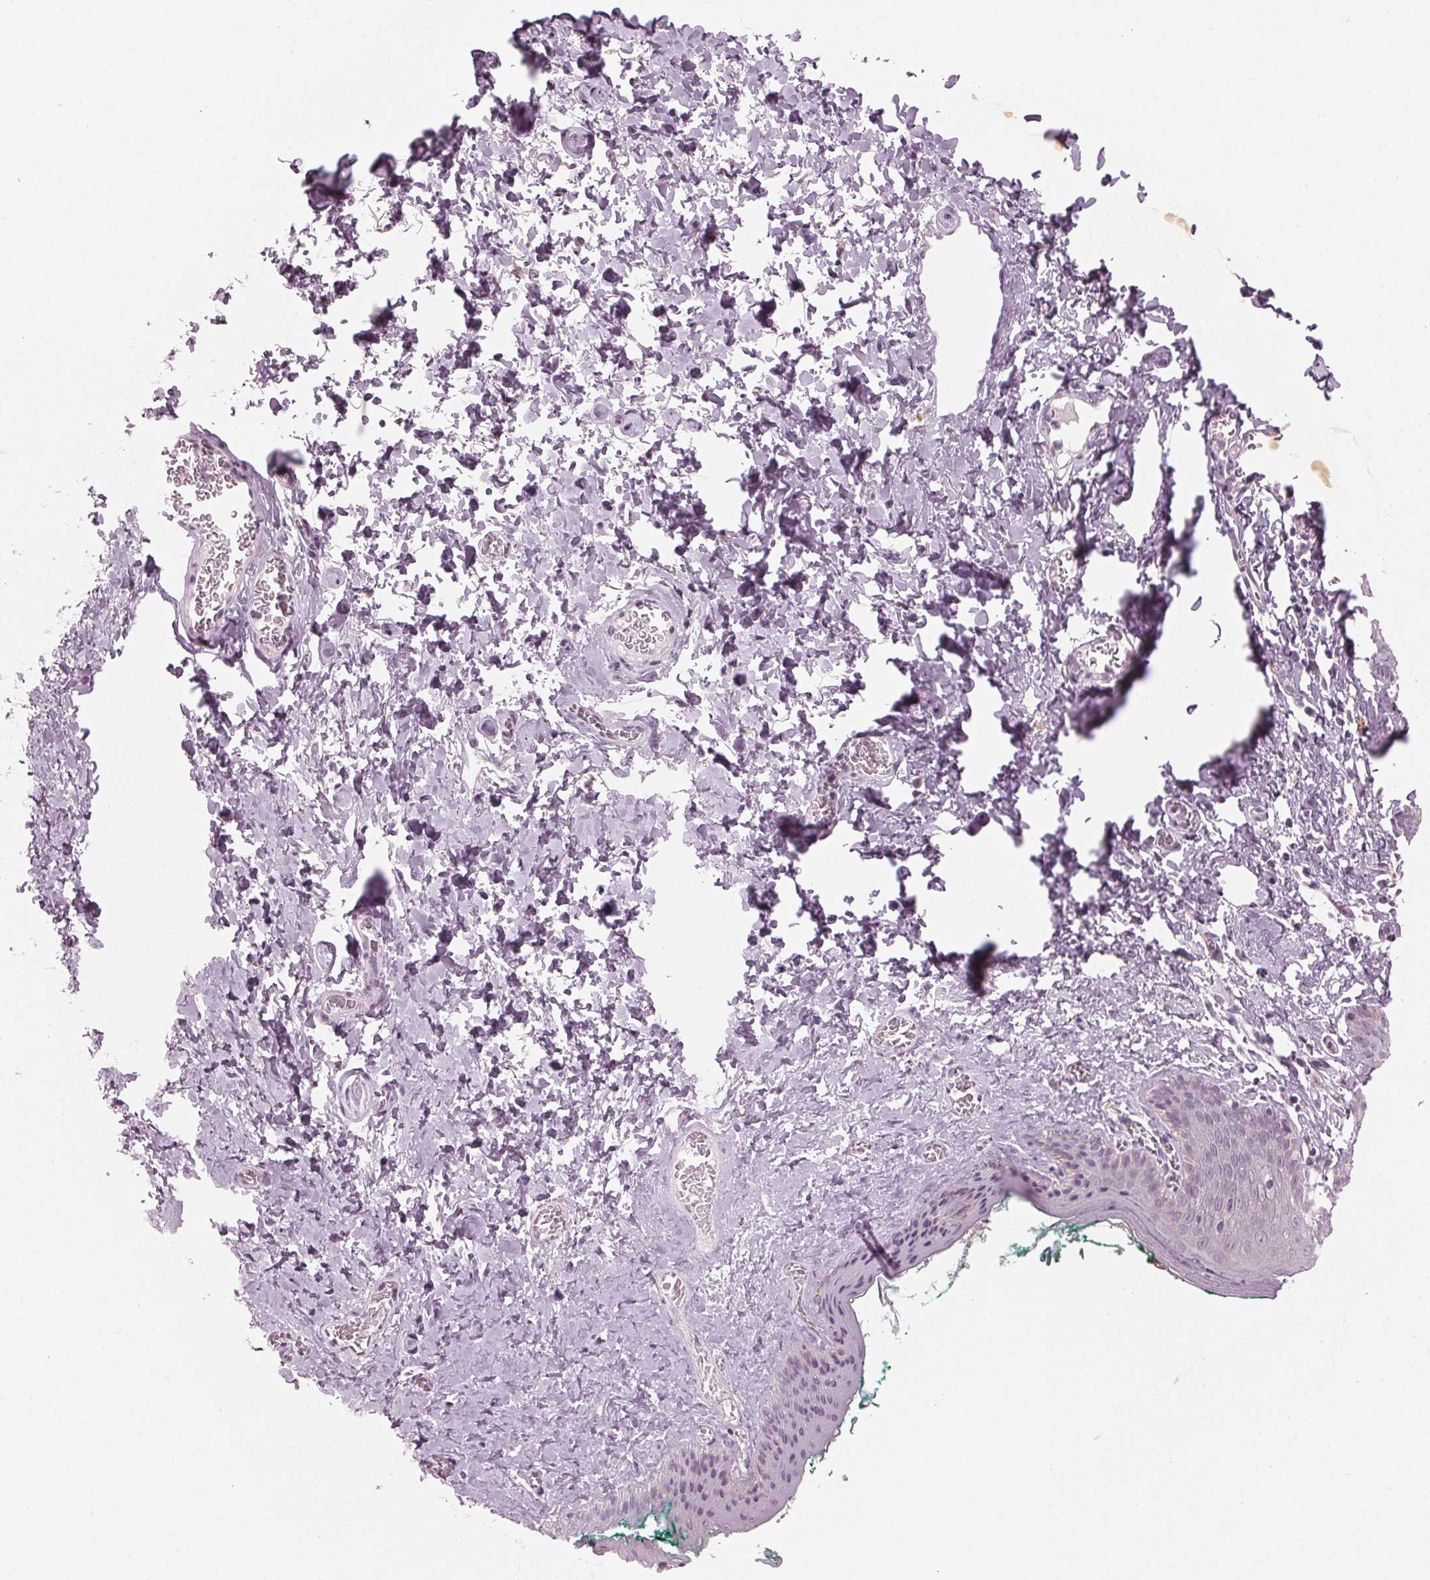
{"staining": {"intensity": "negative", "quantity": "none", "location": "none"}, "tissue": "skin", "cell_type": "Epidermal cells", "image_type": "normal", "snomed": [{"axis": "morphology", "description": "Normal tissue, NOS"}, {"axis": "topography", "description": "Vulva"}, {"axis": "topography", "description": "Peripheral nerve tissue"}], "caption": "IHC histopathology image of benign skin: human skin stained with DAB (3,3'-diaminobenzidine) exhibits no significant protein positivity in epidermal cells.", "gene": "PRAP1", "patient": {"sex": "female", "age": 66}}